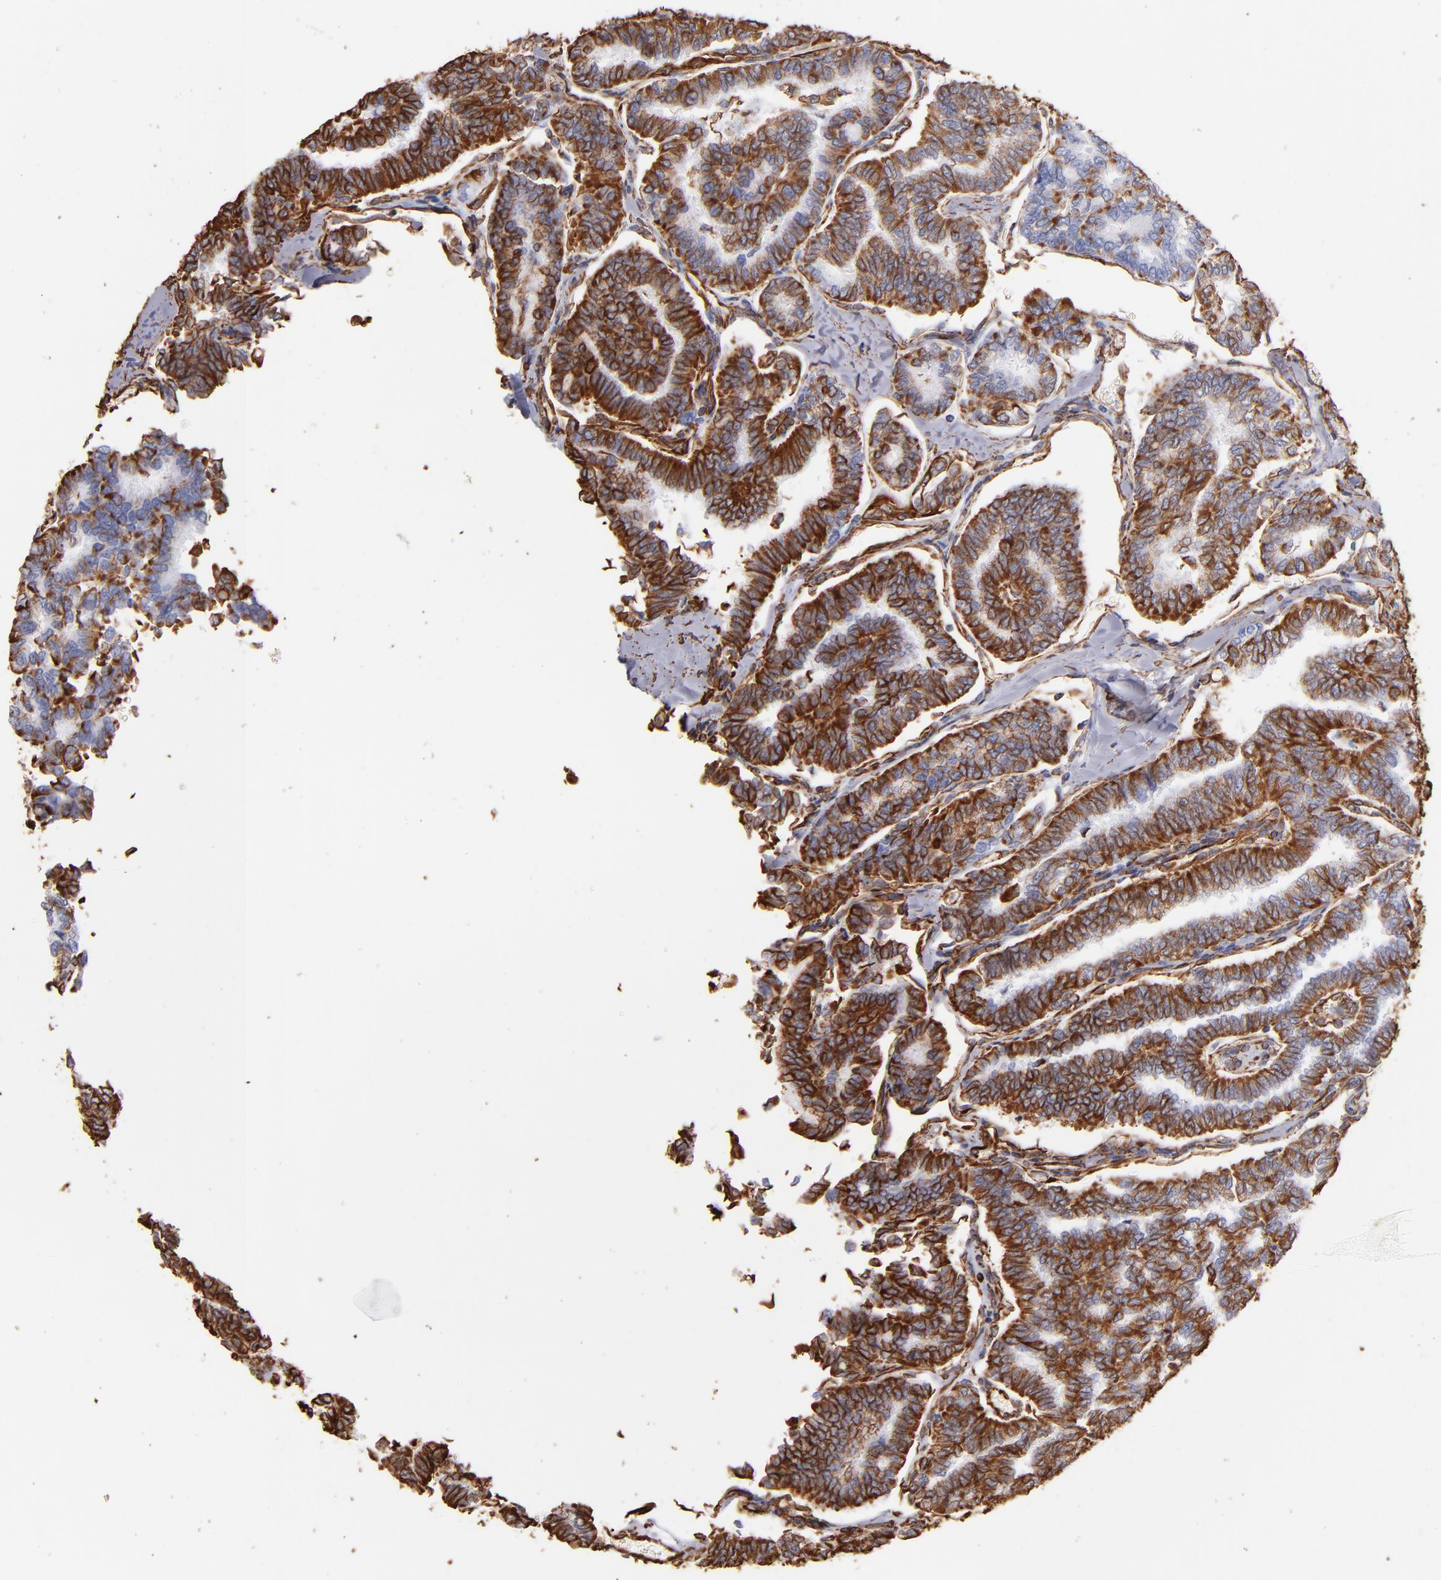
{"staining": {"intensity": "strong", "quantity": "25%-75%", "location": "cytoplasmic/membranous"}, "tissue": "thyroid cancer", "cell_type": "Tumor cells", "image_type": "cancer", "snomed": [{"axis": "morphology", "description": "Papillary adenocarcinoma, NOS"}, {"axis": "topography", "description": "Thyroid gland"}], "caption": "Thyroid cancer (papillary adenocarcinoma) stained for a protein (brown) demonstrates strong cytoplasmic/membranous positive expression in about 25%-75% of tumor cells.", "gene": "VIM", "patient": {"sex": "female", "age": 35}}